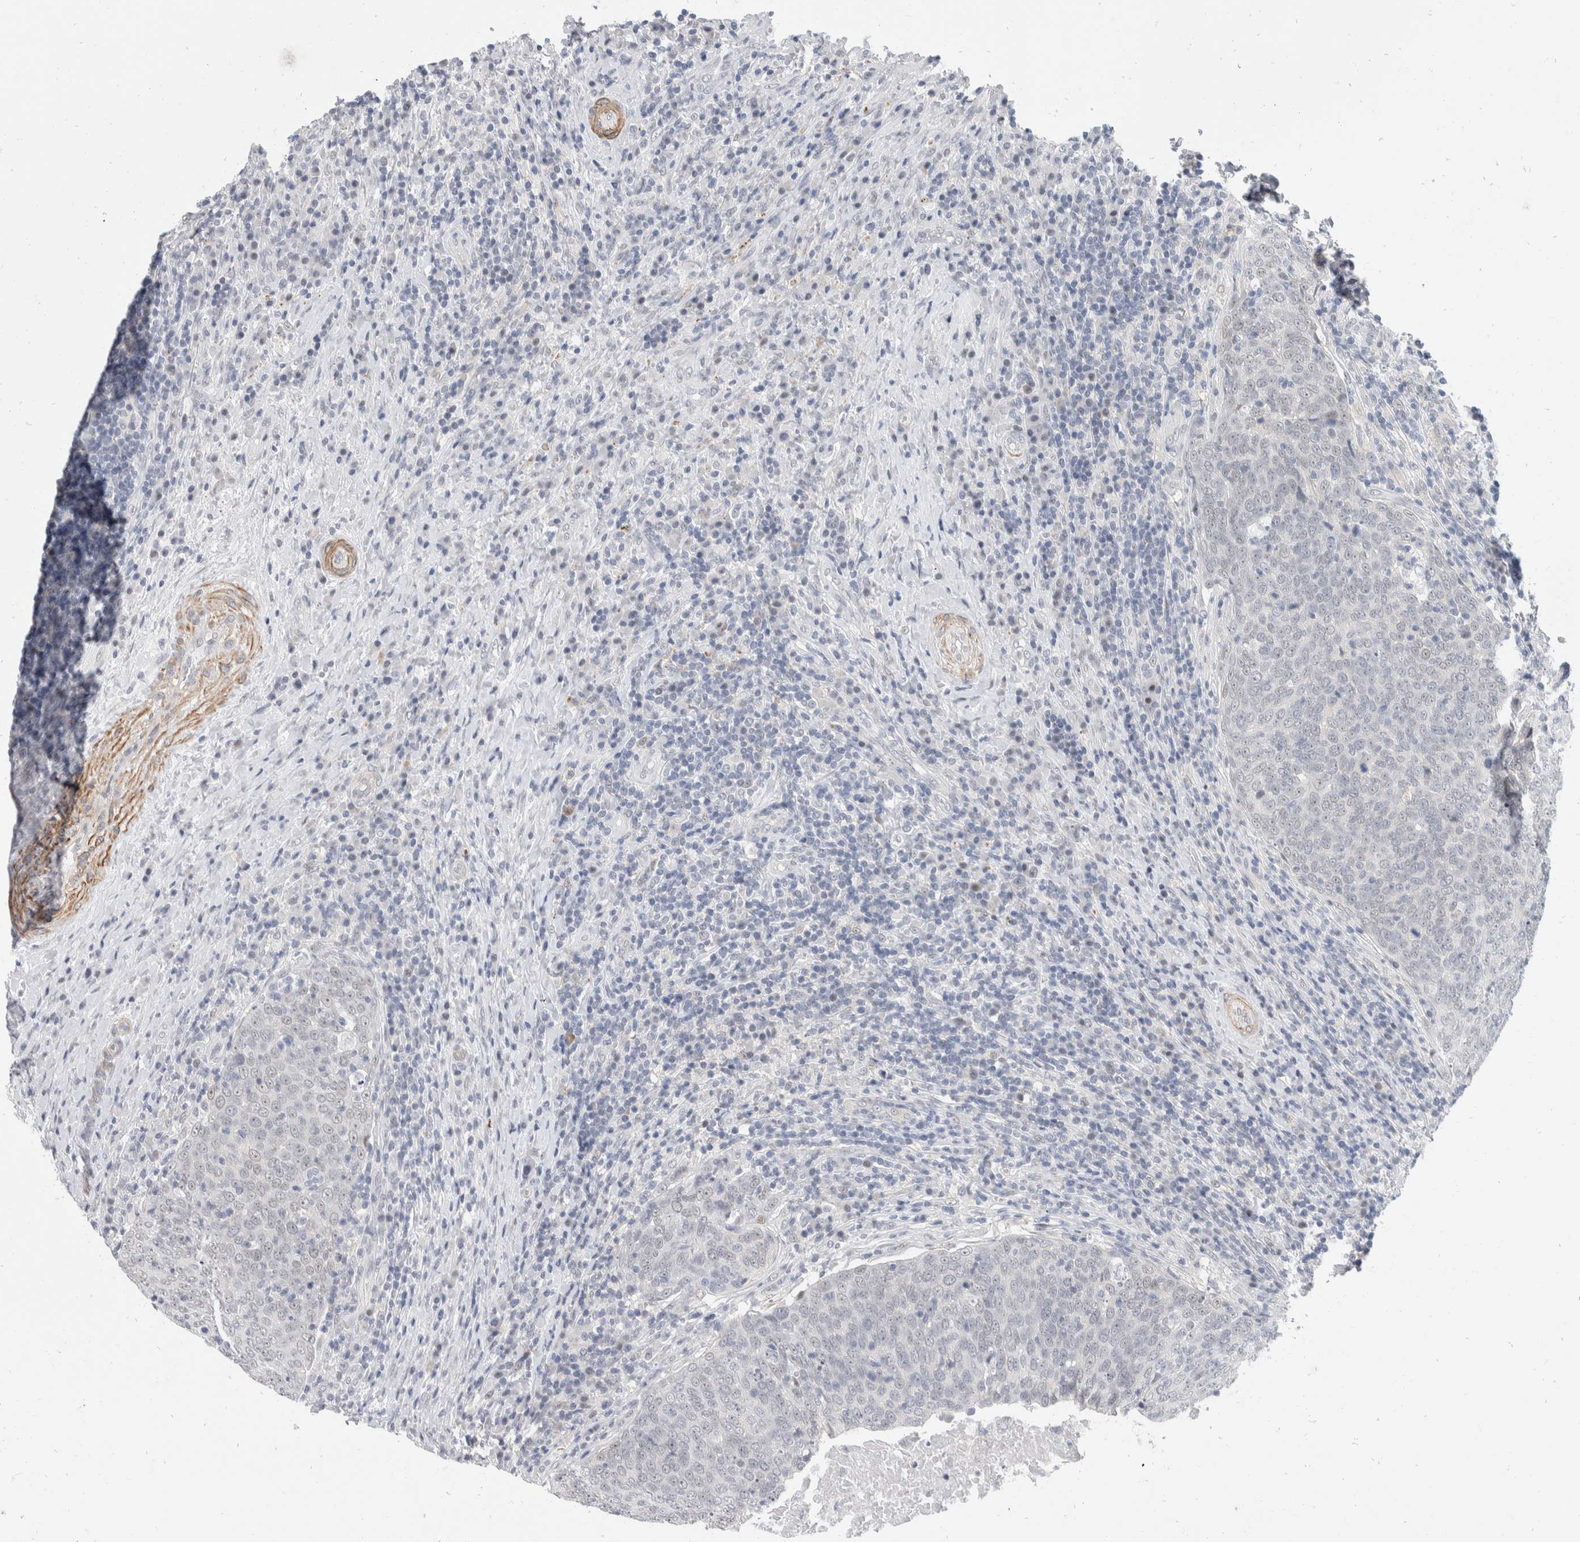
{"staining": {"intensity": "negative", "quantity": "none", "location": "none"}, "tissue": "head and neck cancer", "cell_type": "Tumor cells", "image_type": "cancer", "snomed": [{"axis": "morphology", "description": "Squamous cell carcinoma, NOS"}, {"axis": "morphology", "description": "Squamous cell carcinoma, metastatic, NOS"}, {"axis": "topography", "description": "Lymph node"}, {"axis": "topography", "description": "Head-Neck"}], "caption": "Micrograph shows no protein positivity in tumor cells of head and neck cancer (metastatic squamous cell carcinoma) tissue. (DAB immunohistochemistry with hematoxylin counter stain).", "gene": "CATSPERD", "patient": {"sex": "male", "age": 62}}